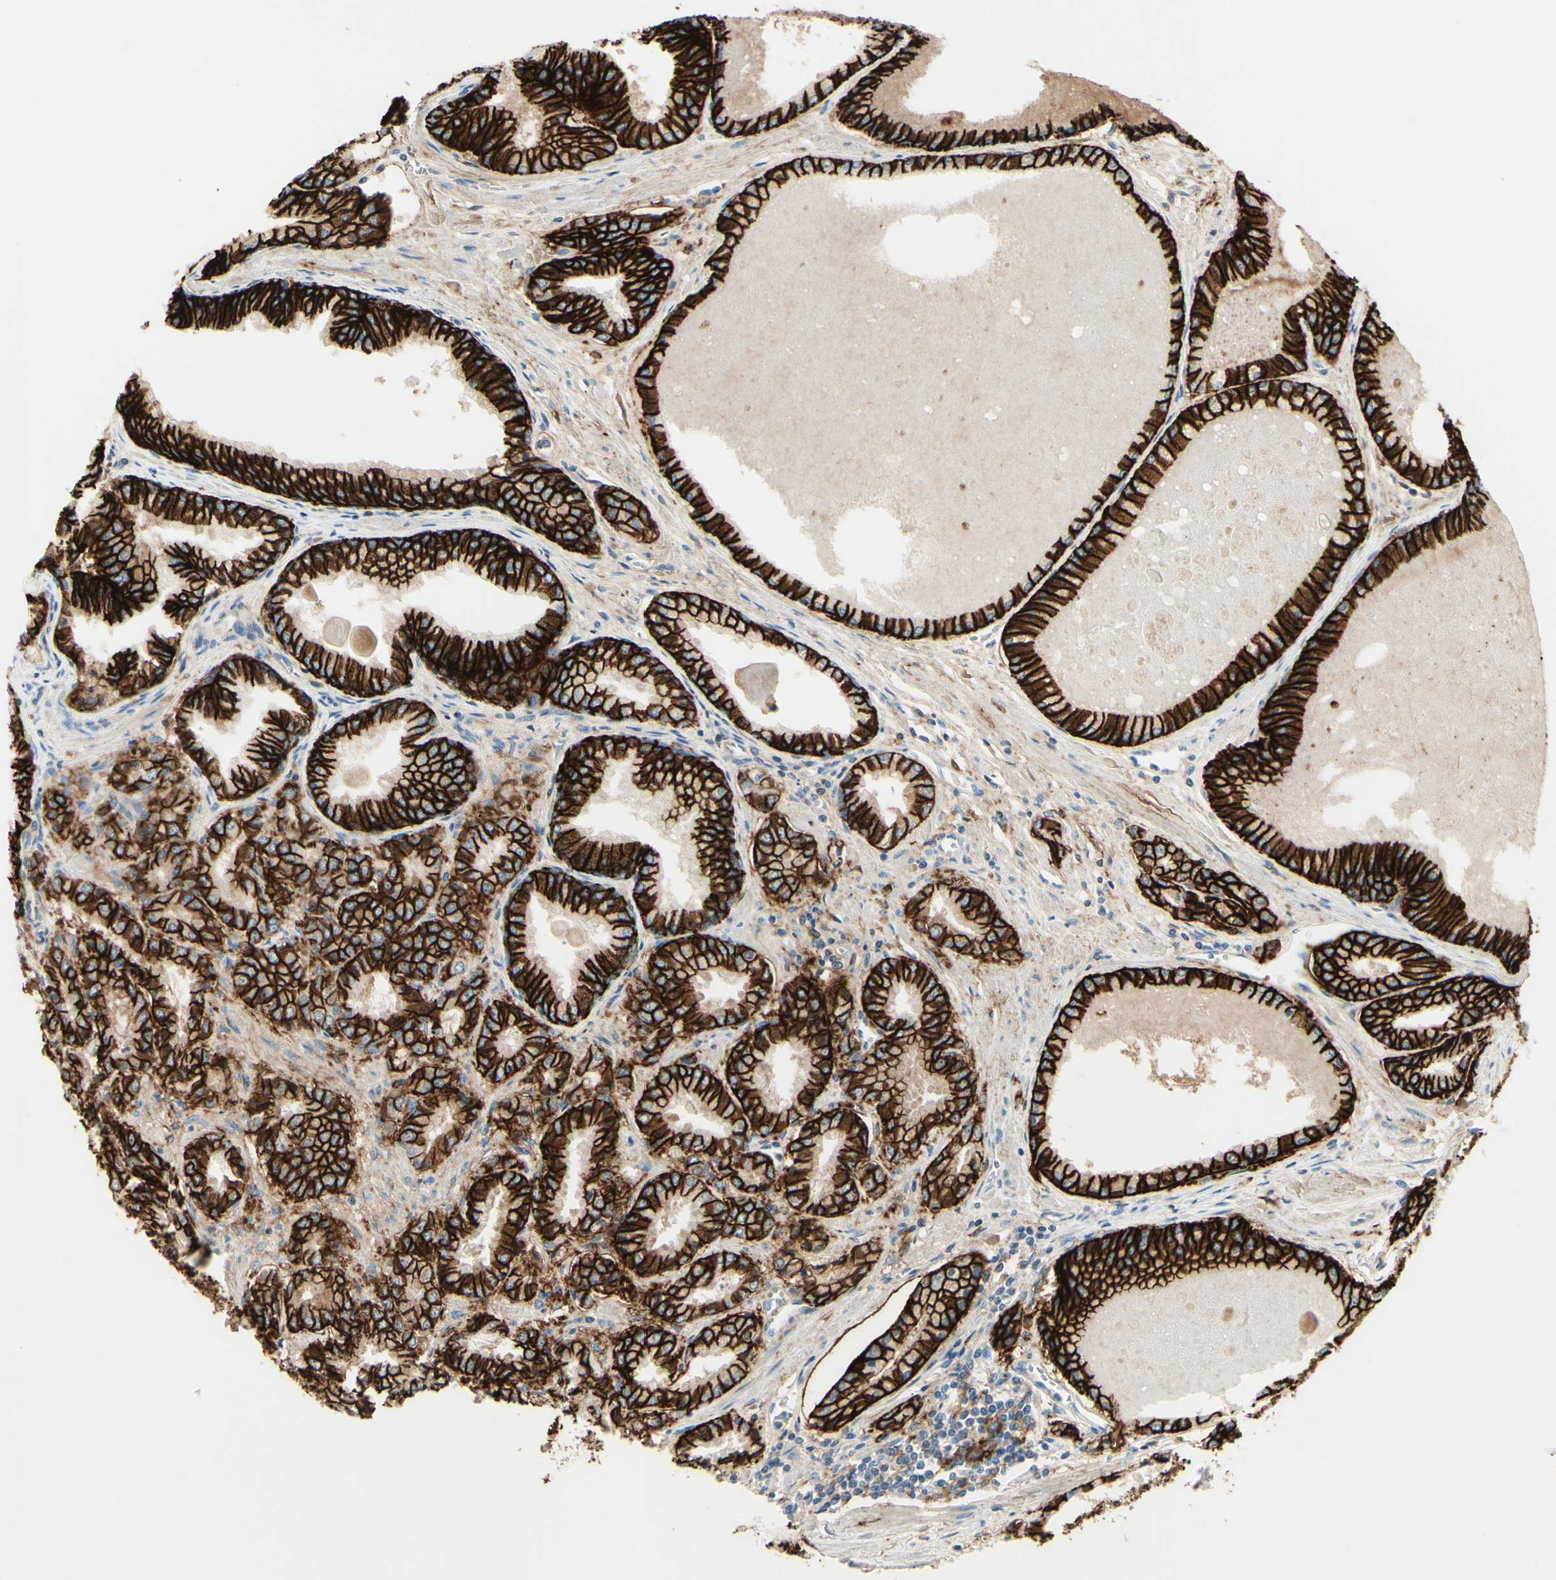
{"staining": {"intensity": "strong", "quantity": ">75%", "location": "cytoplasmic/membranous"}, "tissue": "prostate cancer", "cell_type": "Tumor cells", "image_type": "cancer", "snomed": [{"axis": "morphology", "description": "Adenocarcinoma, Low grade"}, {"axis": "topography", "description": "Prostate"}], "caption": "This is an image of immunohistochemistry (IHC) staining of prostate adenocarcinoma (low-grade), which shows strong expression in the cytoplasmic/membranous of tumor cells.", "gene": "ALCAM", "patient": {"sex": "male", "age": 59}}